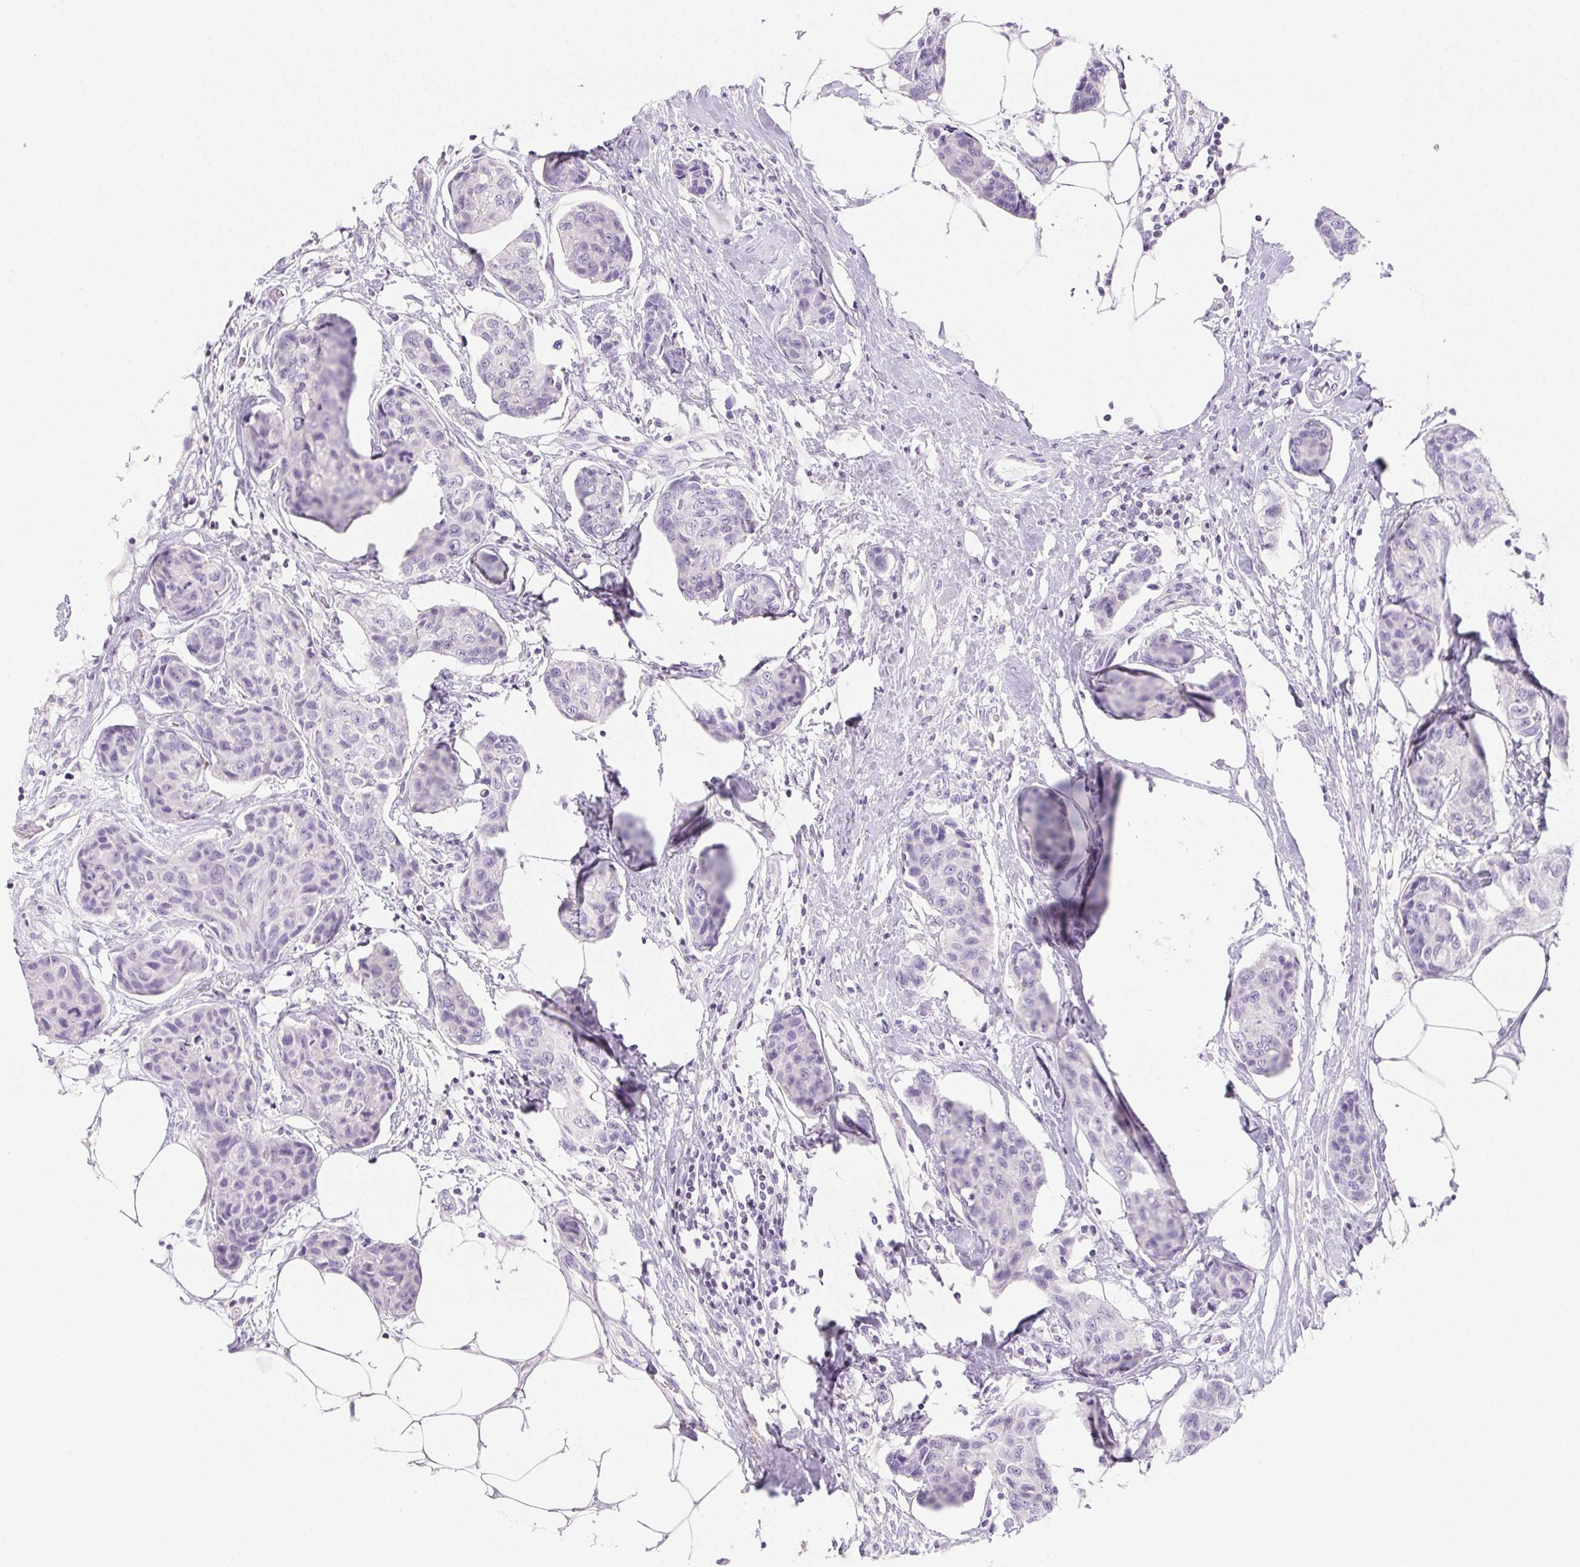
{"staining": {"intensity": "negative", "quantity": "none", "location": "none"}, "tissue": "breast cancer", "cell_type": "Tumor cells", "image_type": "cancer", "snomed": [{"axis": "morphology", "description": "Duct carcinoma"}, {"axis": "topography", "description": "Breast"}], "caption": "Tumor cells are negative for brown protein staining in breast cancer.", "gene": "BEND2", "patient": {"sex": "female", "age": 80}}